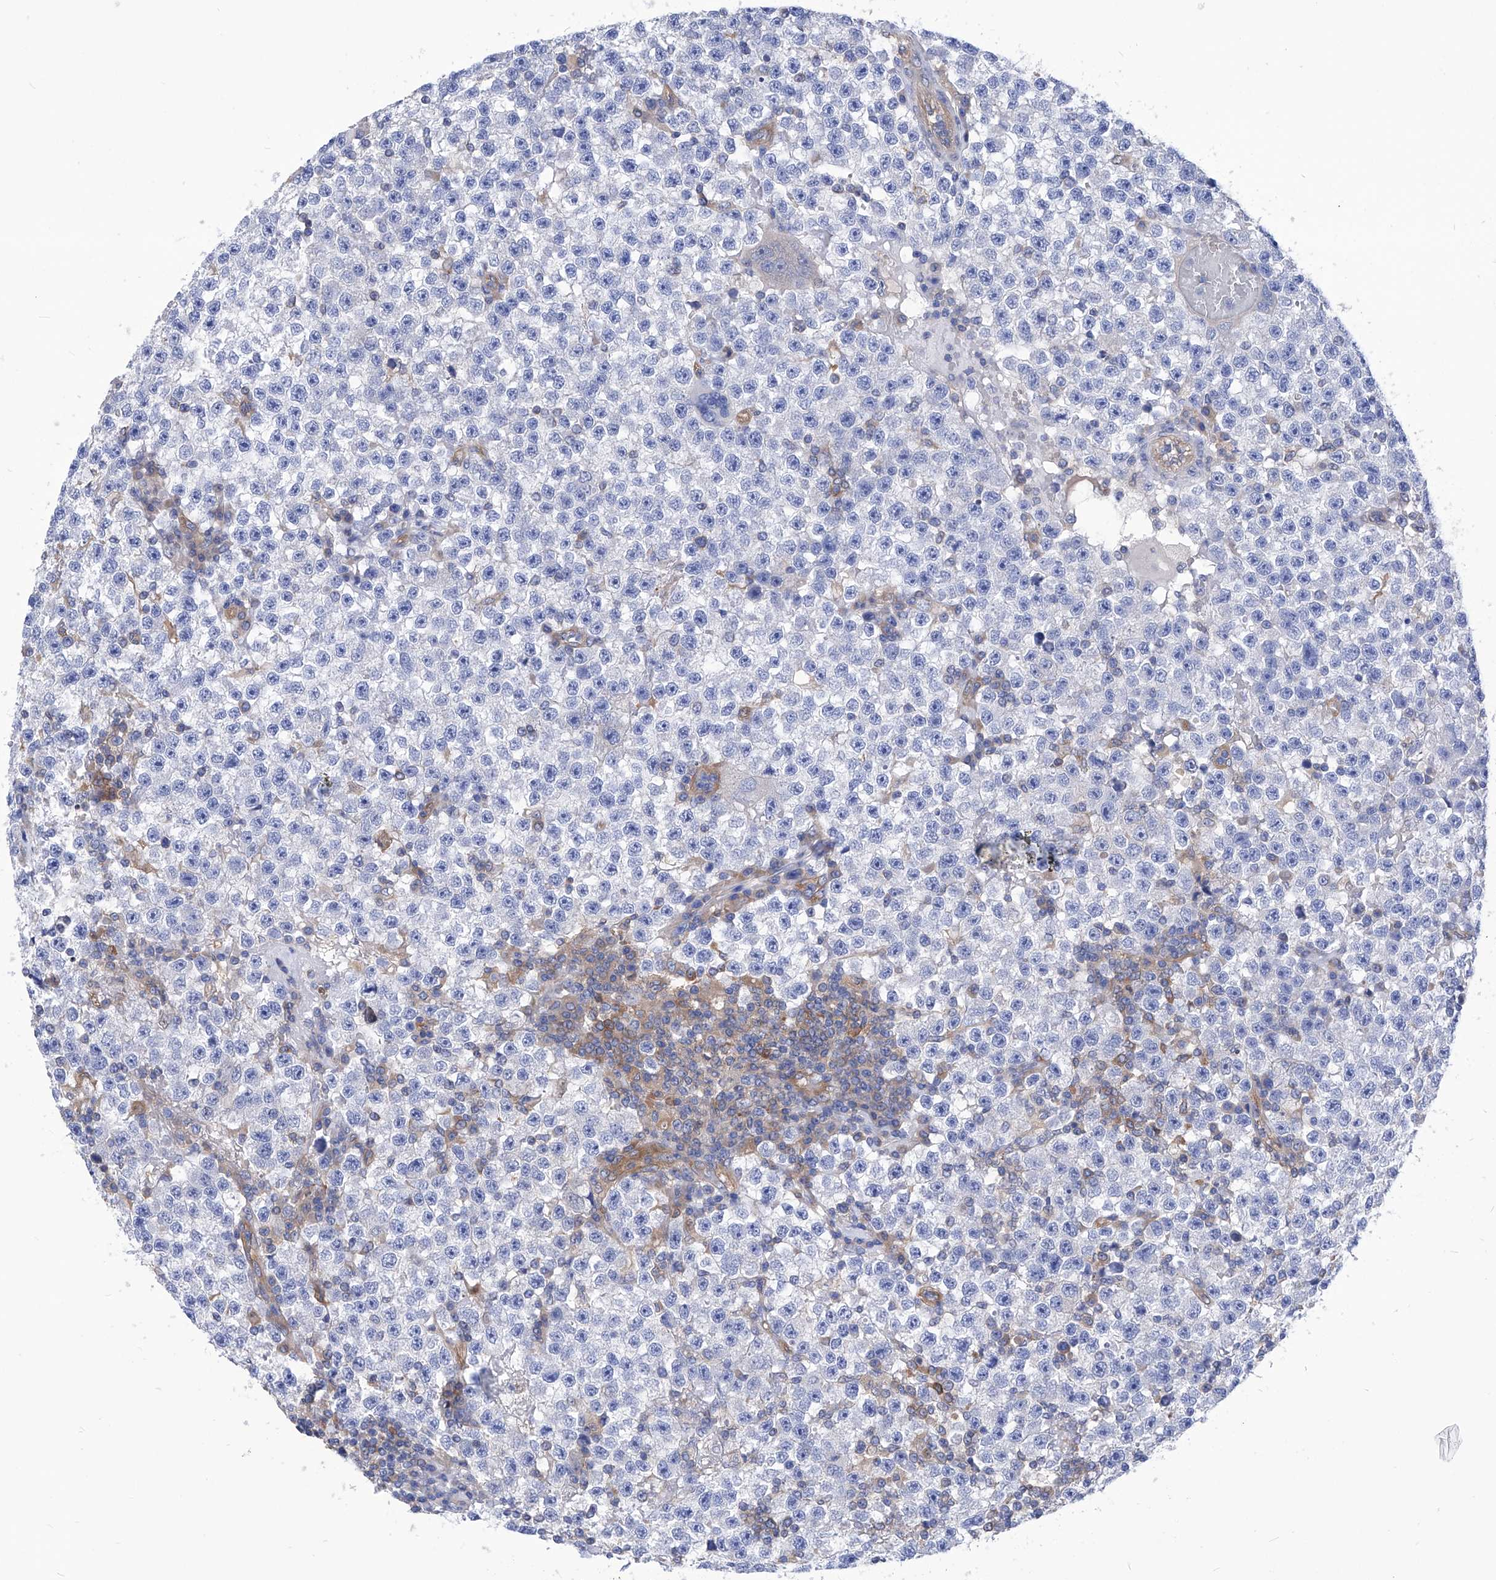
{"staining": {"intensity": "negative", "quantity": "none", "location": "none"}, "tissue": "testis cancer", "cell_type": "Tumor cells", "image_type": "cancer", "snomed": [{"axis": "morphology", "description": "Seminoma, NOS"}, {"axis": "topography", "description": "Testis"}], "caption": "Tumor cells show no significant protein staining in testis cancer (seminoma).", "gene": "XPNPEP1", "patient": {"sex": "male", "age": 22}}